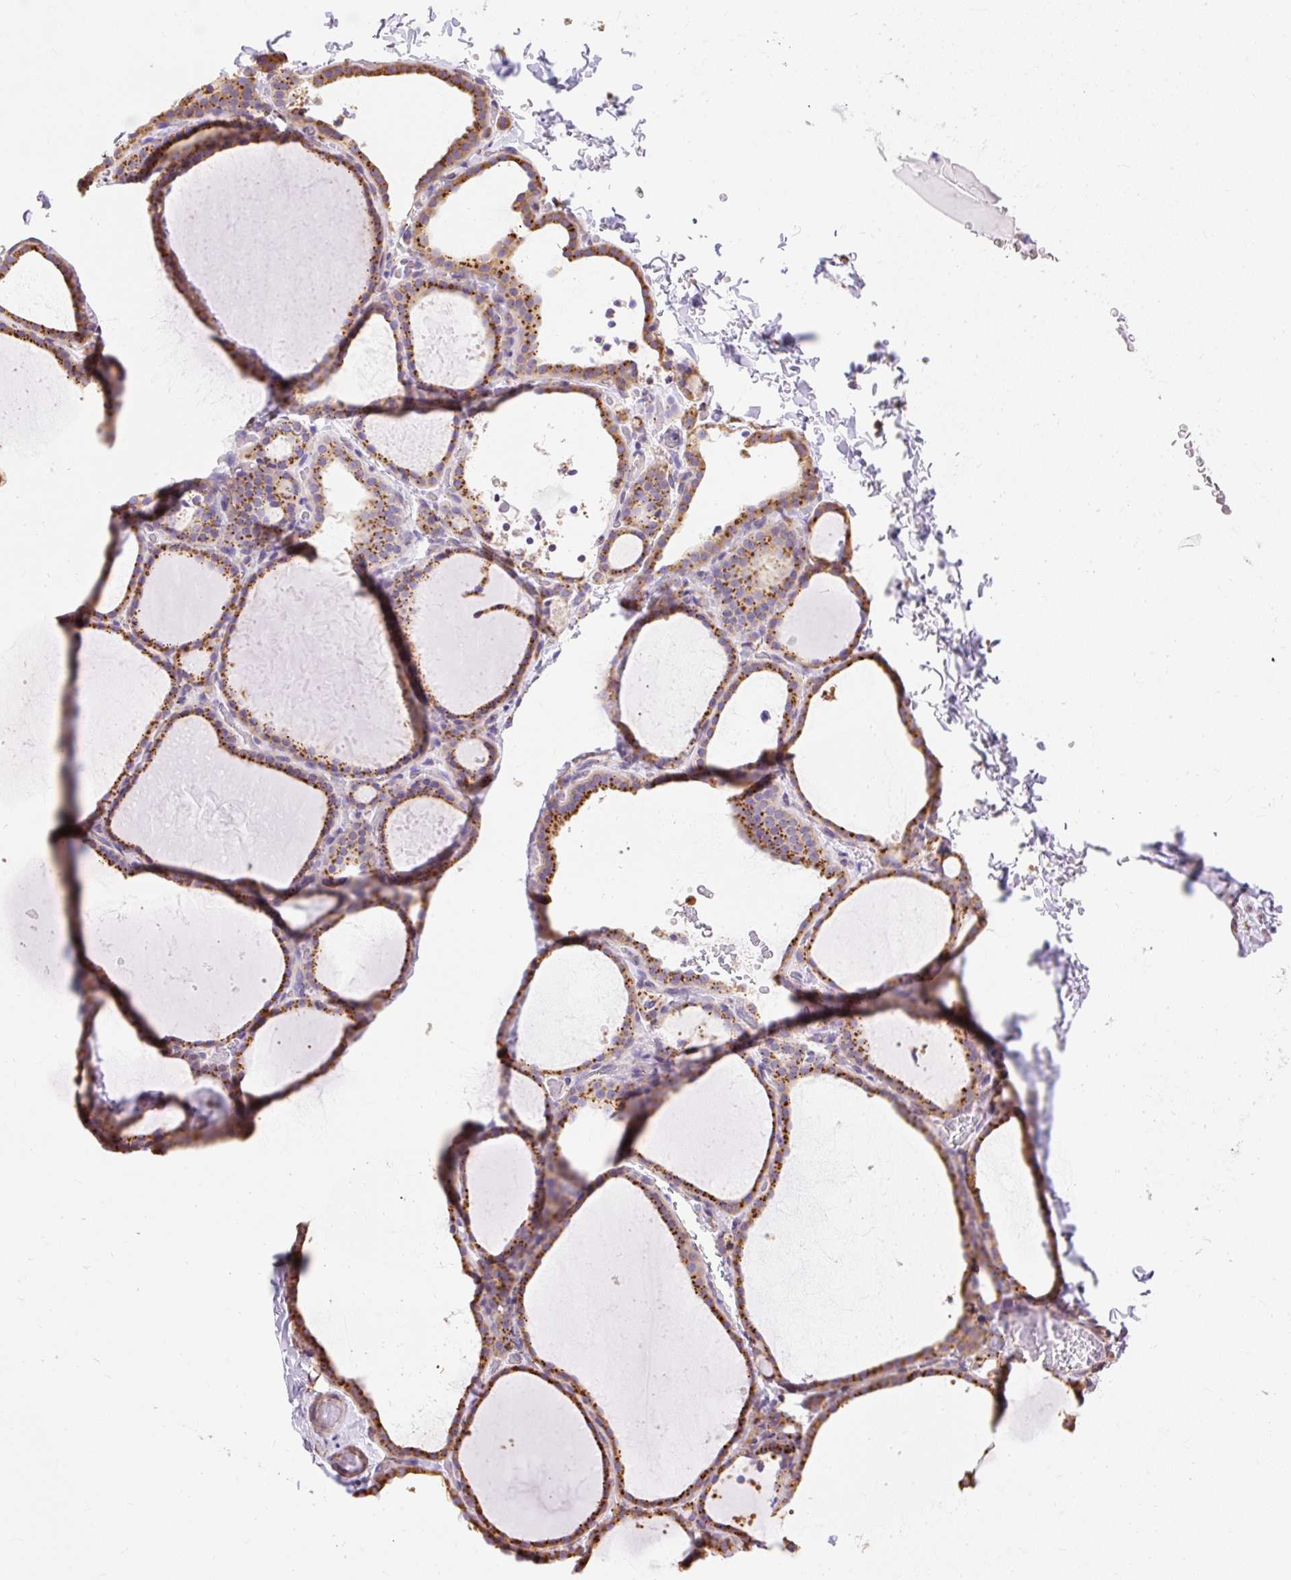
{"staining": {"intensity": "strong", "quantity": "25%-75%", "location": "cytoplasmic/membranous"}, "tissue": "thyroid gland", "cell_type": "Glandular cells", "image_type": "normal", "snomed": [{"axis": "morphology", "description": "Normal tissue, NOS"}, {"axis": "topography", "description": "Thyroid gland"}], "caption": "Thyroid gland stained with immunohistochemistry (IHC) displays strong cytoplasmic/membranous staining in approximately 25%-75% of glandular cells. Immunohistochemistry stains the protein of interest in brown and the nuclei are stained blue.", "gene": "ENSG00000260836", "patient": {"sex": "female", "age": 22}}